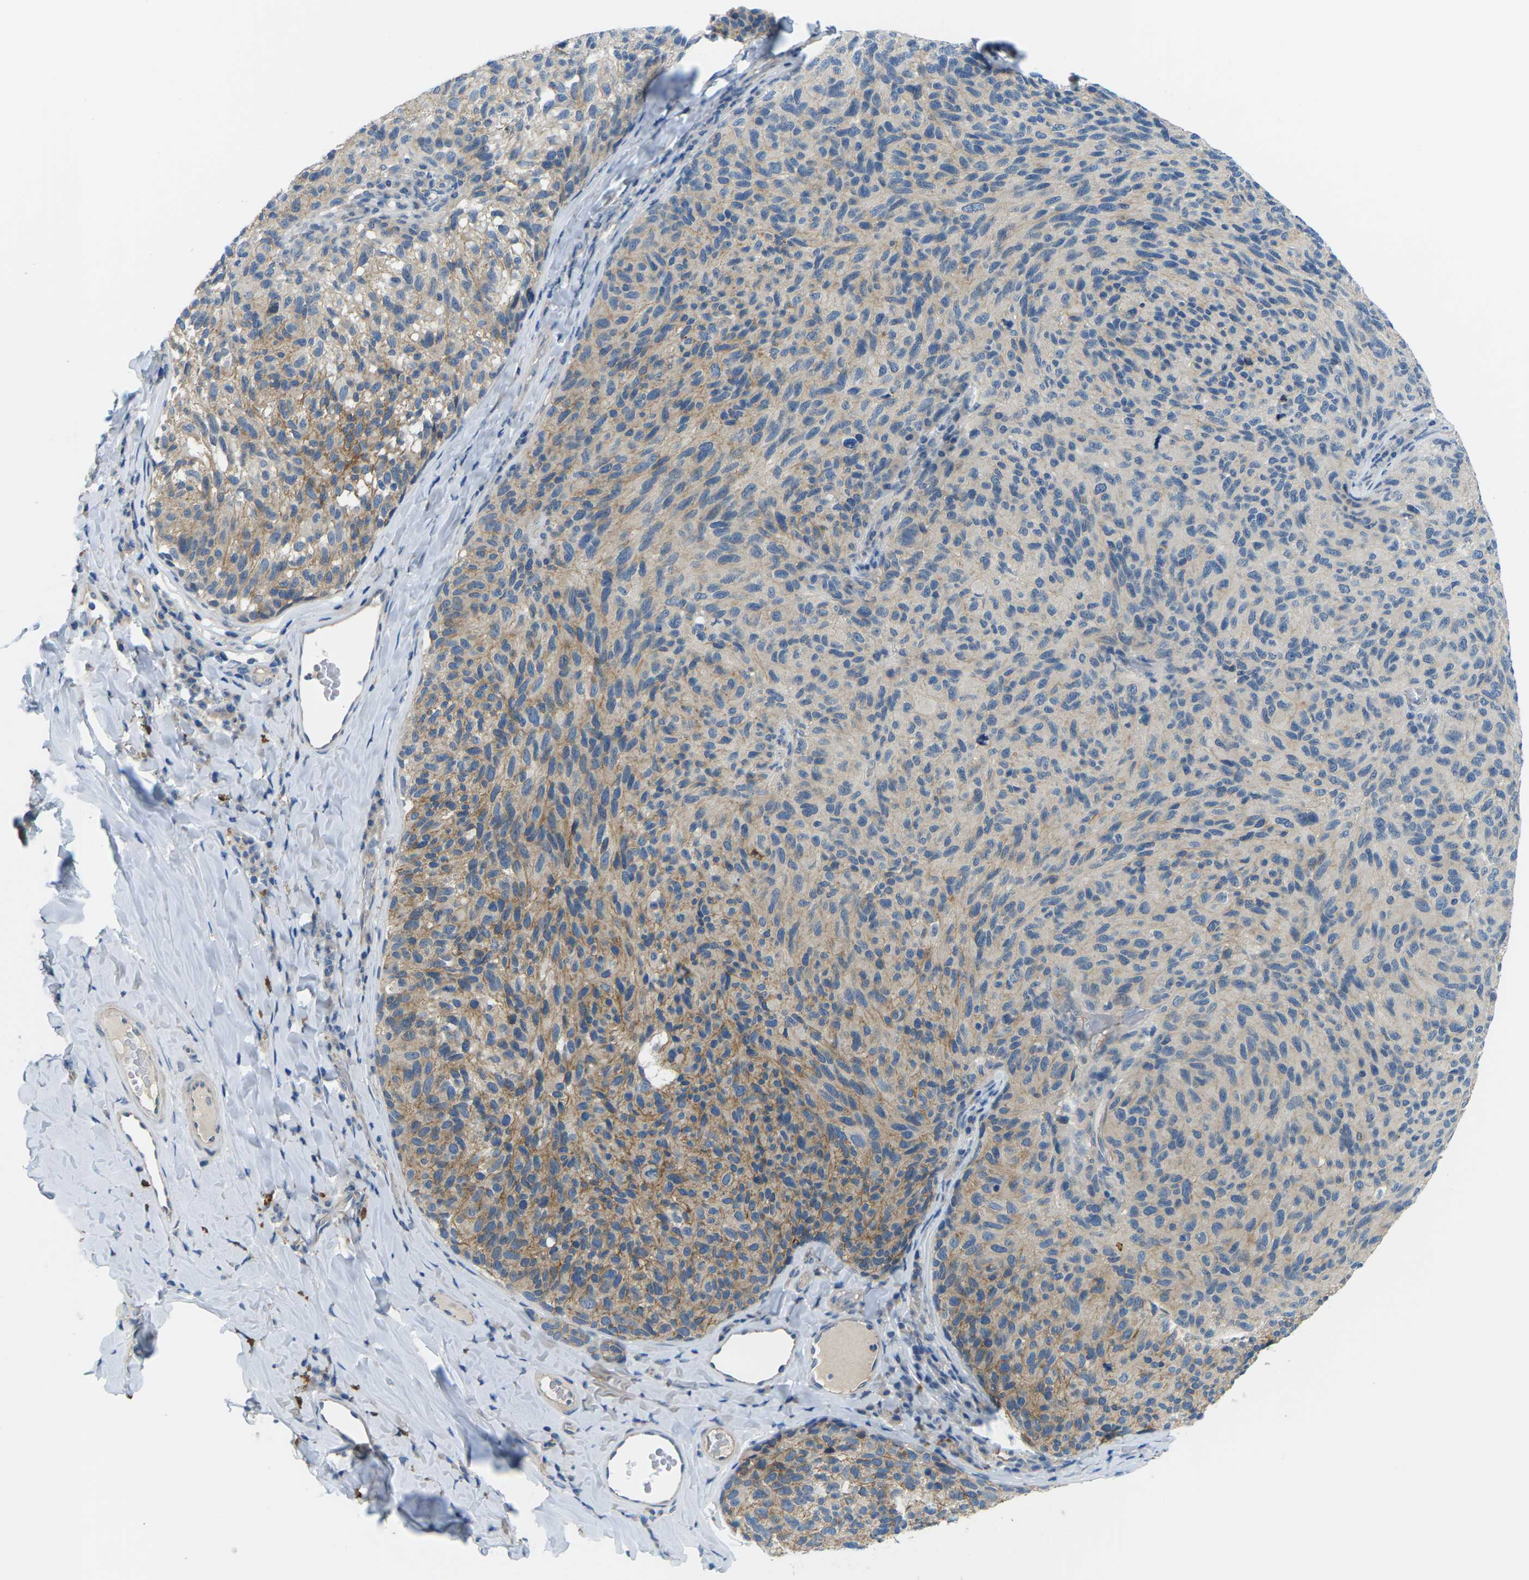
{"staining": {"intensity": "moderate", "quantity": "<25%", "location": "cytoplasmic/membranous"}, "tissue": "melanoma", "cell_type": "Tumor cells", "image_type": "cancer", "snomed": [{"axis": "morphology", "description": "Malignant melanoma, NOS"}, {"axis": "topography", "description": "Skin"}], "caption": "Immunohistochemistry of human malignant melanoma displays low levels of moderate cytoplasmic/membranous positivity in about <25% of tumor cells.", "gene": "CTNND1", "patient": {"sex": "female", "age": 73}}